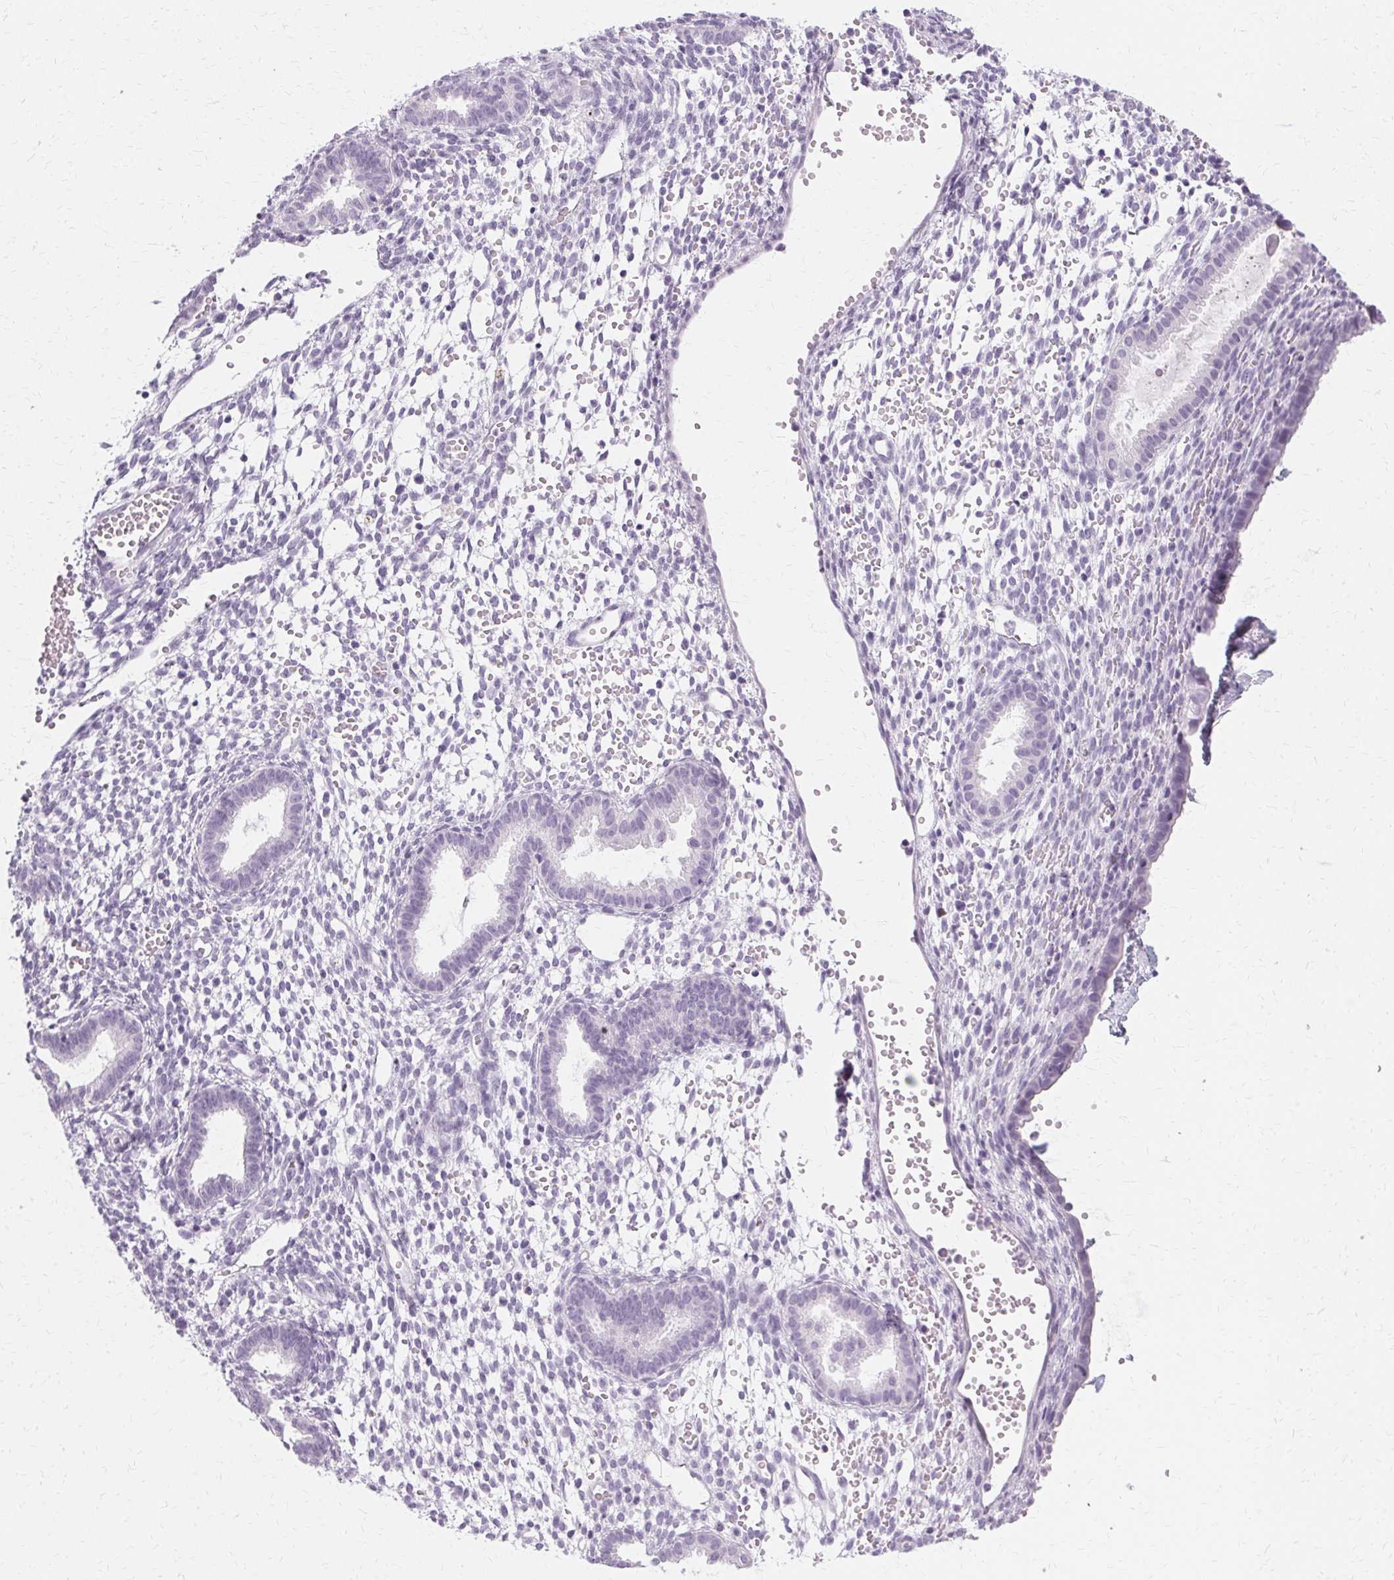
{"staining": {"intensity": "negative", "quantity": "none", "location": "none"}, "tissue": "endometrium", "cell_type": "Cells in endometrial stroma", "image_type": "normal", "snomed": [{"axis": "morphology", "description": "Normal tissue, NOS"}, {"axis": "topography", "description": "Endometrium"}], "caption": "The immunohistochemistry (IHC) micrograph has no significant positivity in cells in endometrial stroma of endometrium. (DAB (3,3'-diaminobenzidine) immunohistochemistry, high magnification).", "gene": "KRT6A", "patient": {"sex": "female", "age": 36}}